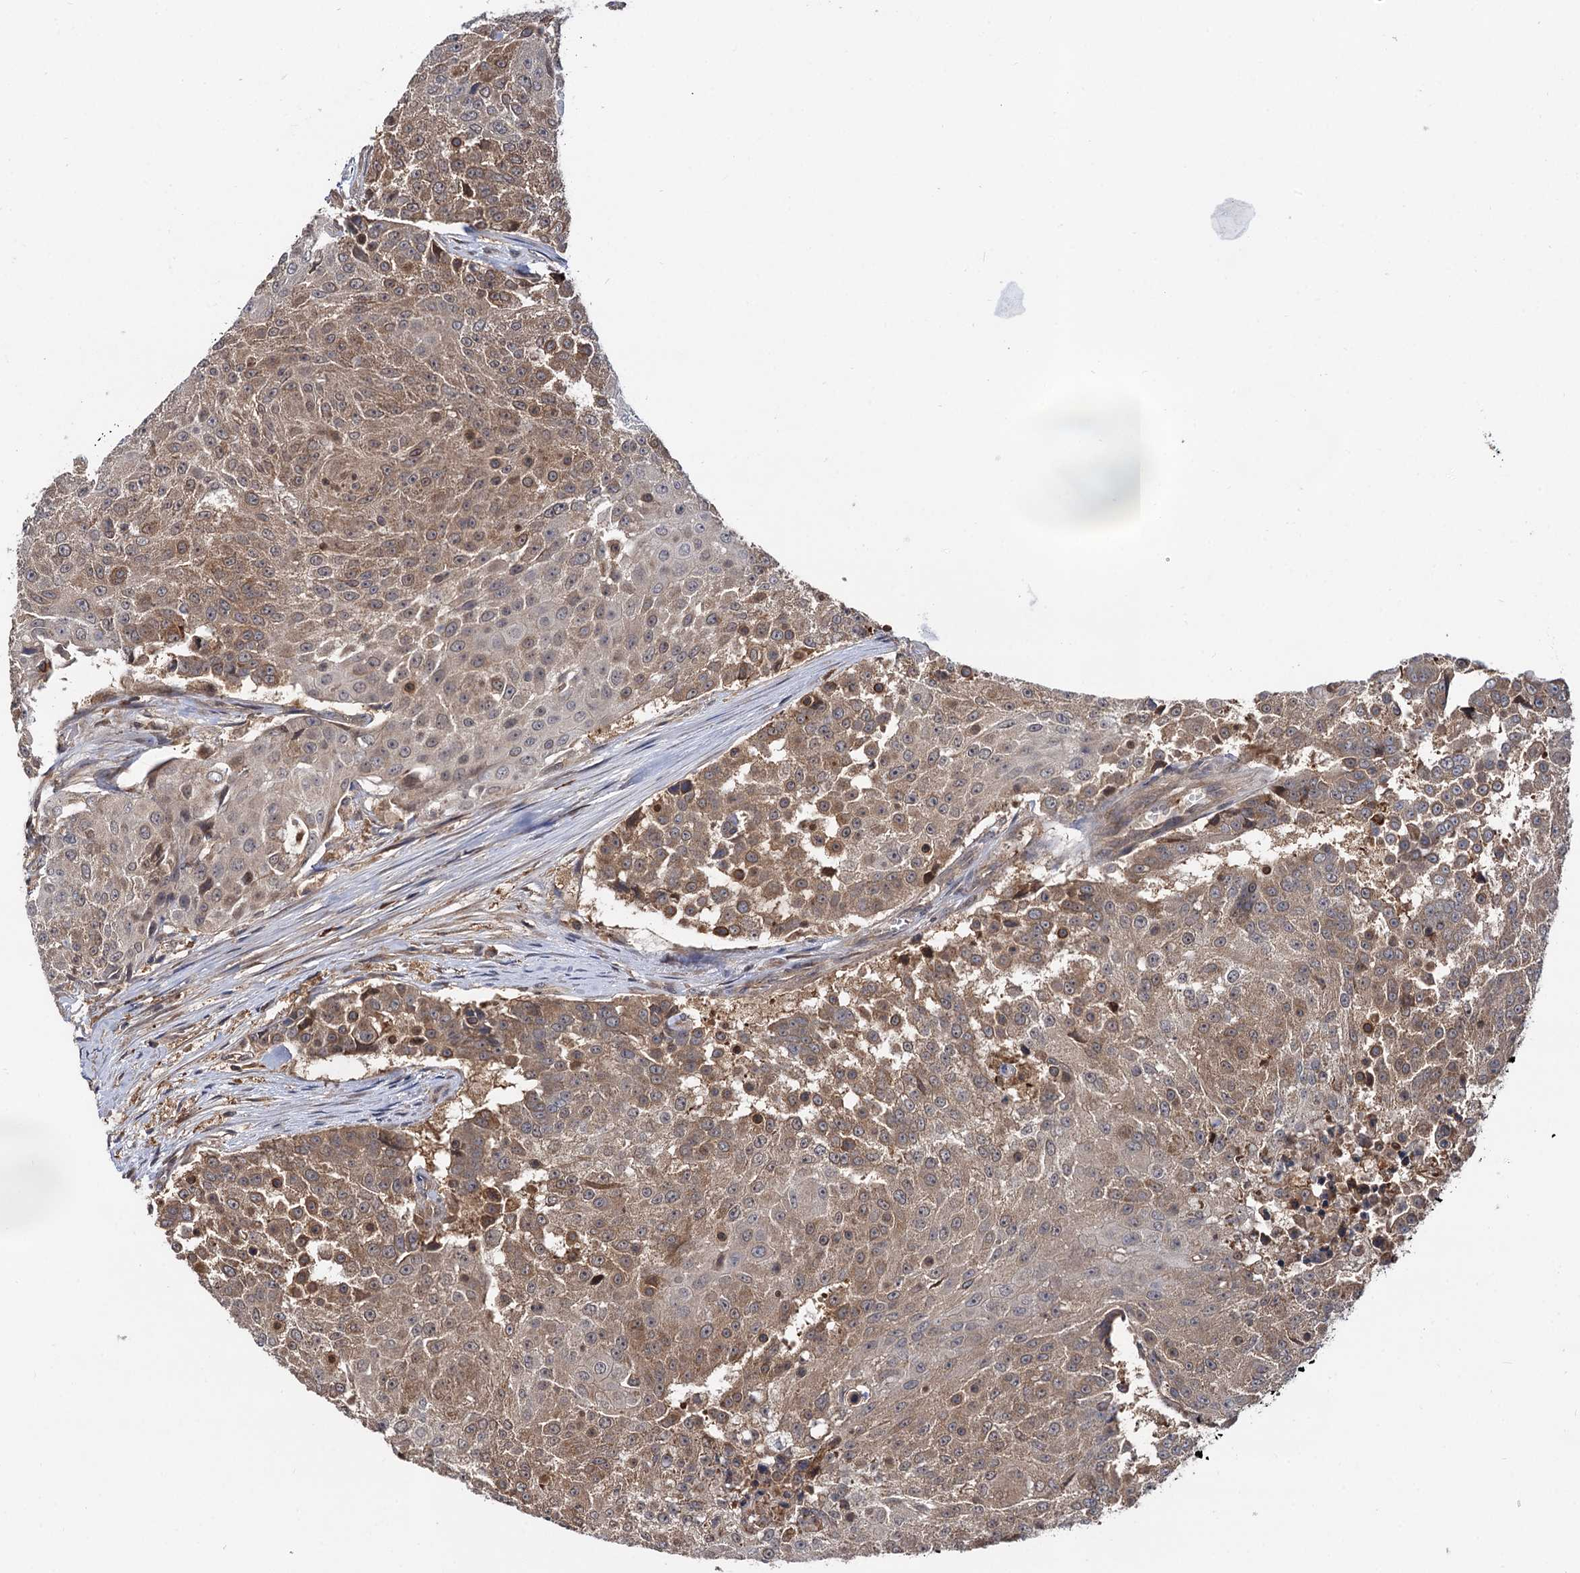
{"staining": {"intensity": "moderate", "quantity": ">75%", "location": "cytoplasmic/membranous"}, "tissue": "urothelial cancer", "cell_type": "Tumor cells", "image_type": "cancer", "snomed": [{"axis": "morphology", "description": "Urothelial carcinoma, High grade"}, {"axis": "topography", "description": "Urinary bladder"}], "caption": "High-magnification brightfield microscopy of high-grade urothelial carcinoma stained with DAB (brown) and counterstained with hematoxylin (blue). tumor cells exhibit moderate cytoplasmic/membranous expression is appreciated in approximately>75% of cells.", "gene": "SELENOP", "patient": {"sex": "female", "age": 63}}